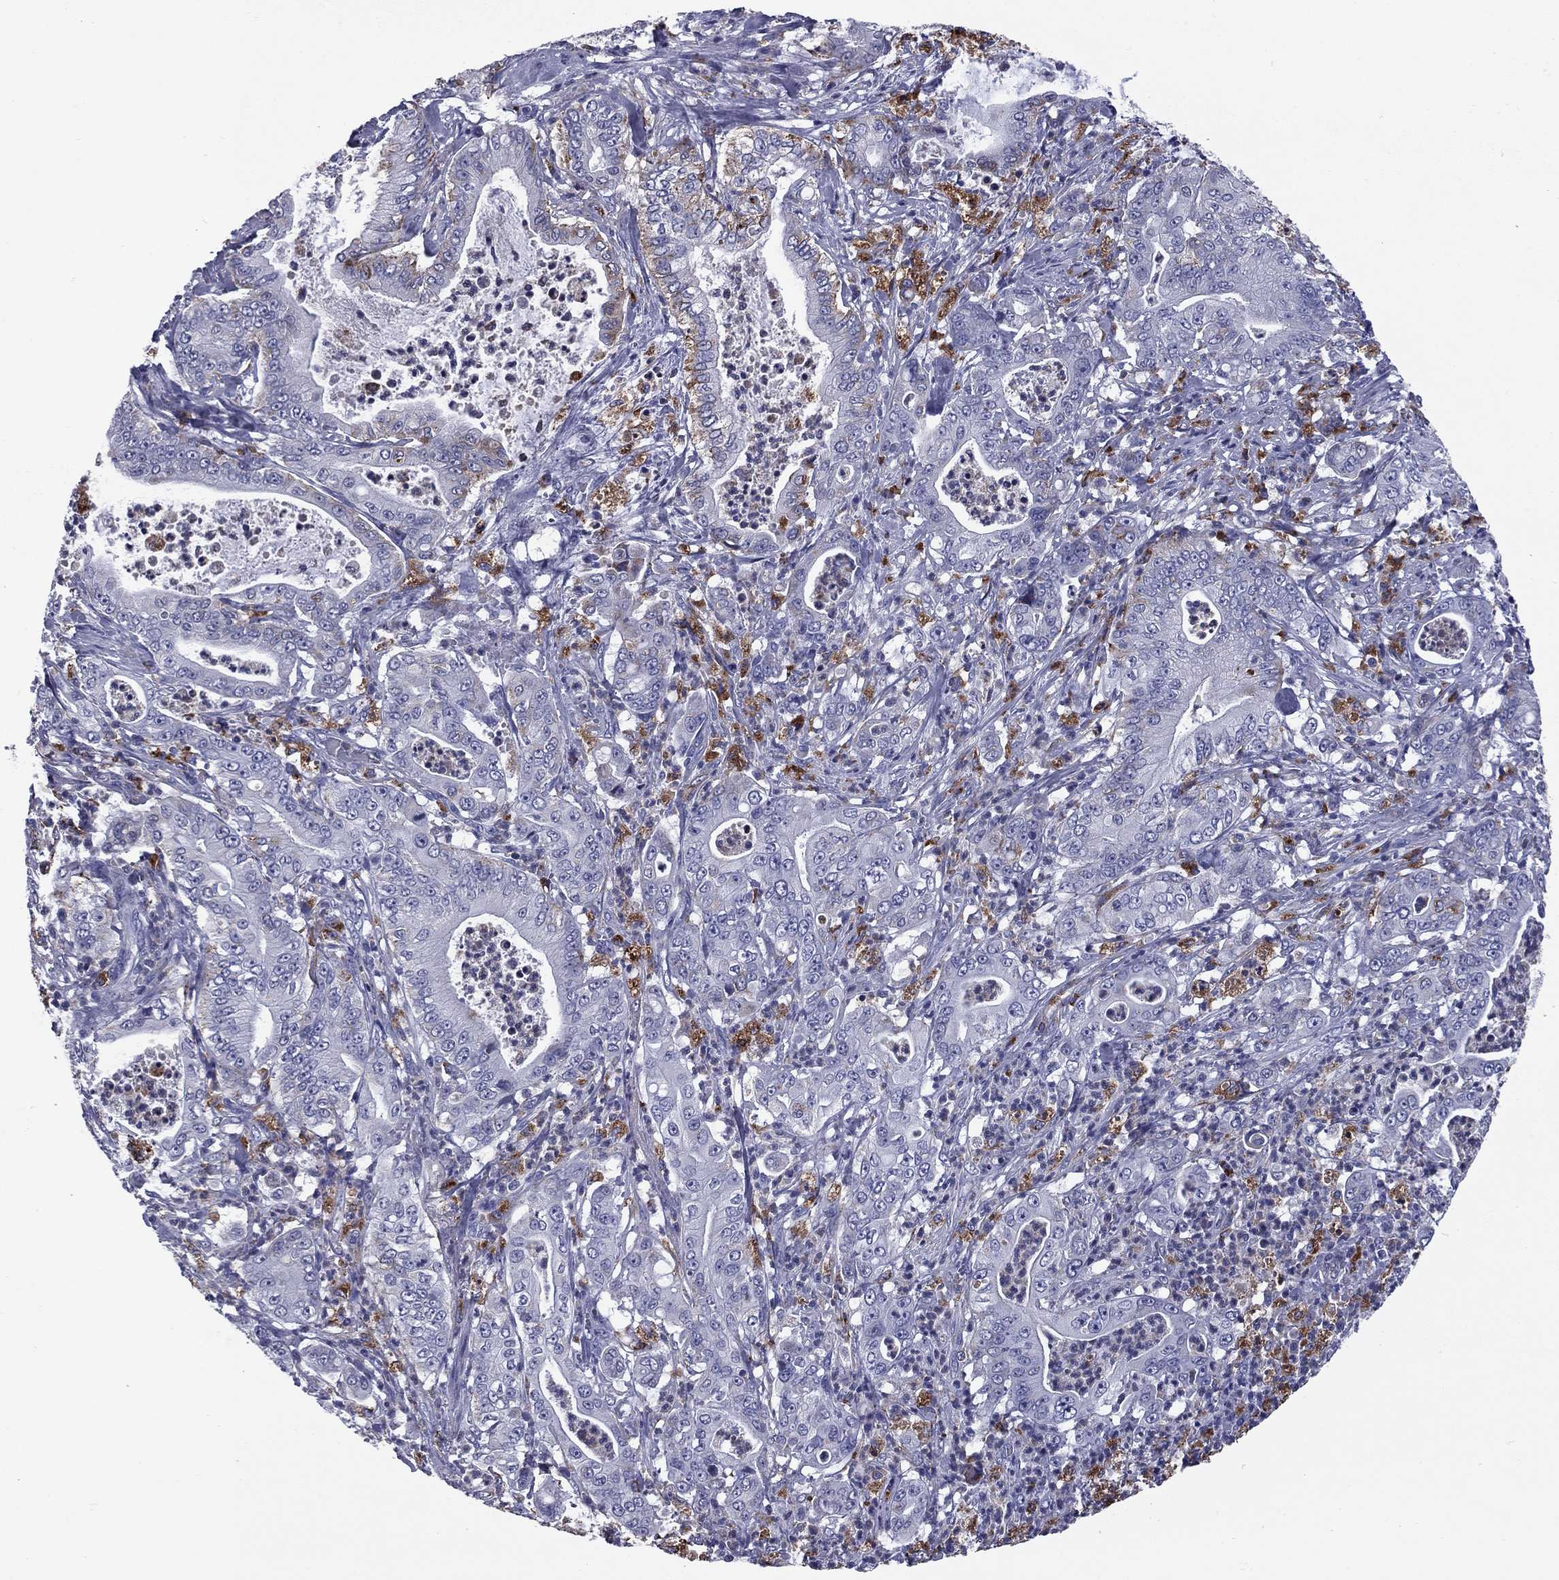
{"staining": {"intensity": "negative", "quantity": "none", "location": "none"}, "tissue": "pancreatic cancer", "cell_type": "Tumor cells", "image_type": "cancer", "snomed": [{"axis": "morphology", "description": "Adenocarcinoma, NOS"}, {"axis": "topography", "description": "Pancreas"}], "caption": "The immunohistochemistry (IHC) histopathology image has no significant expression in tumor cells of adenocarcinoma (pancreatic) tissue. (DAB (3,3'-diaminobenzidine) immunohistochemistry (IHC), high magnification).", "gene": "MADCAM1", "patient": {"sex": "male", "age": 71}}